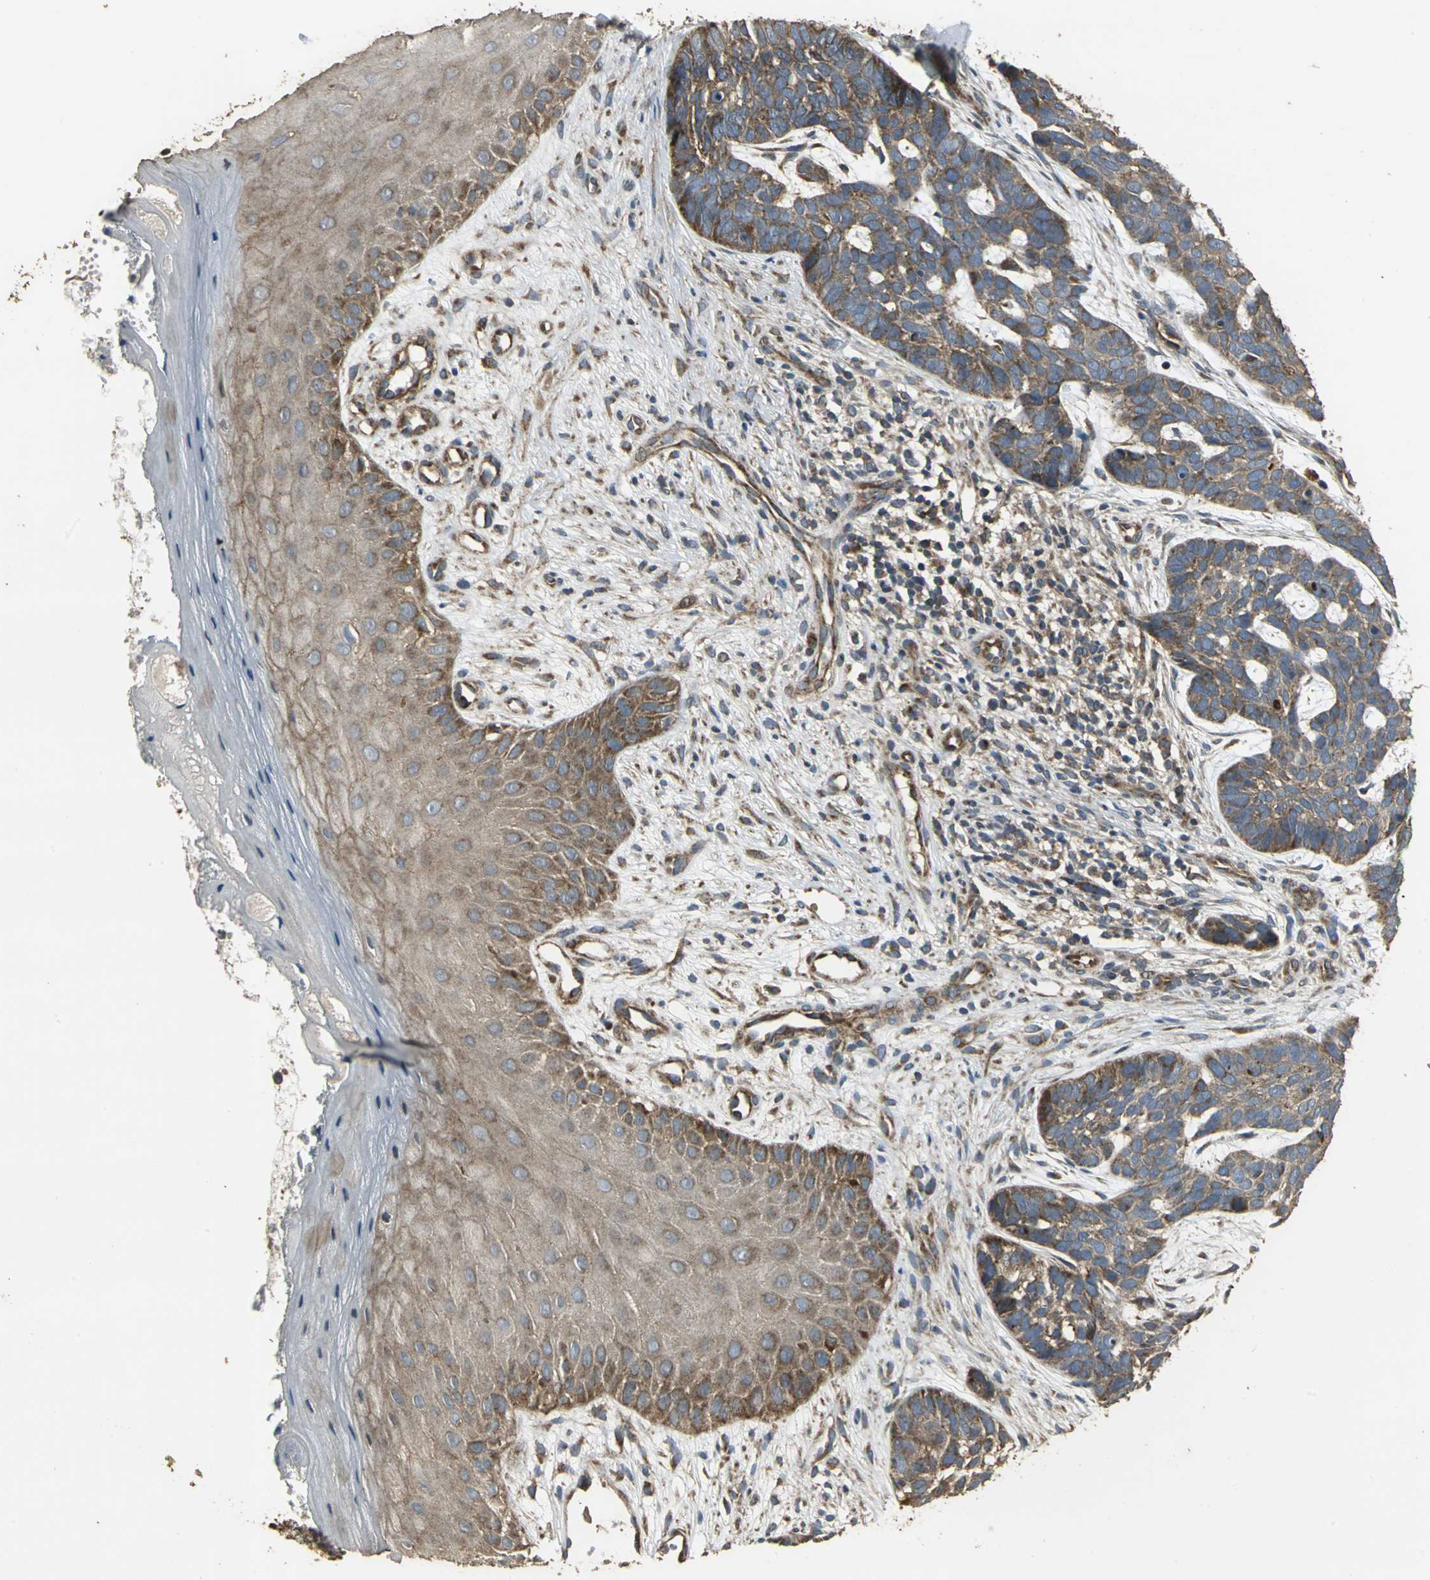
{"staining": {"intensity": "moderate", "quantity": ">75%", "location": "cytoplasmic/membranous"}, "tissue": "skin cancer", "cell_type": "Tumor cells", "image_type": "cancer", "snomed": [{"axis": "morphology", "description": "Basal cell carcinoma"}, {"axis": "topography", "description": "Skin"}], "caption": "This image demonstrates IHC staining of skin cancer, with medium moderate cytoplasmic/membranous positivity in about >75% of tumor cells.", "gene": "KANK1", "patient": {"sex": "male", "age": 87}}